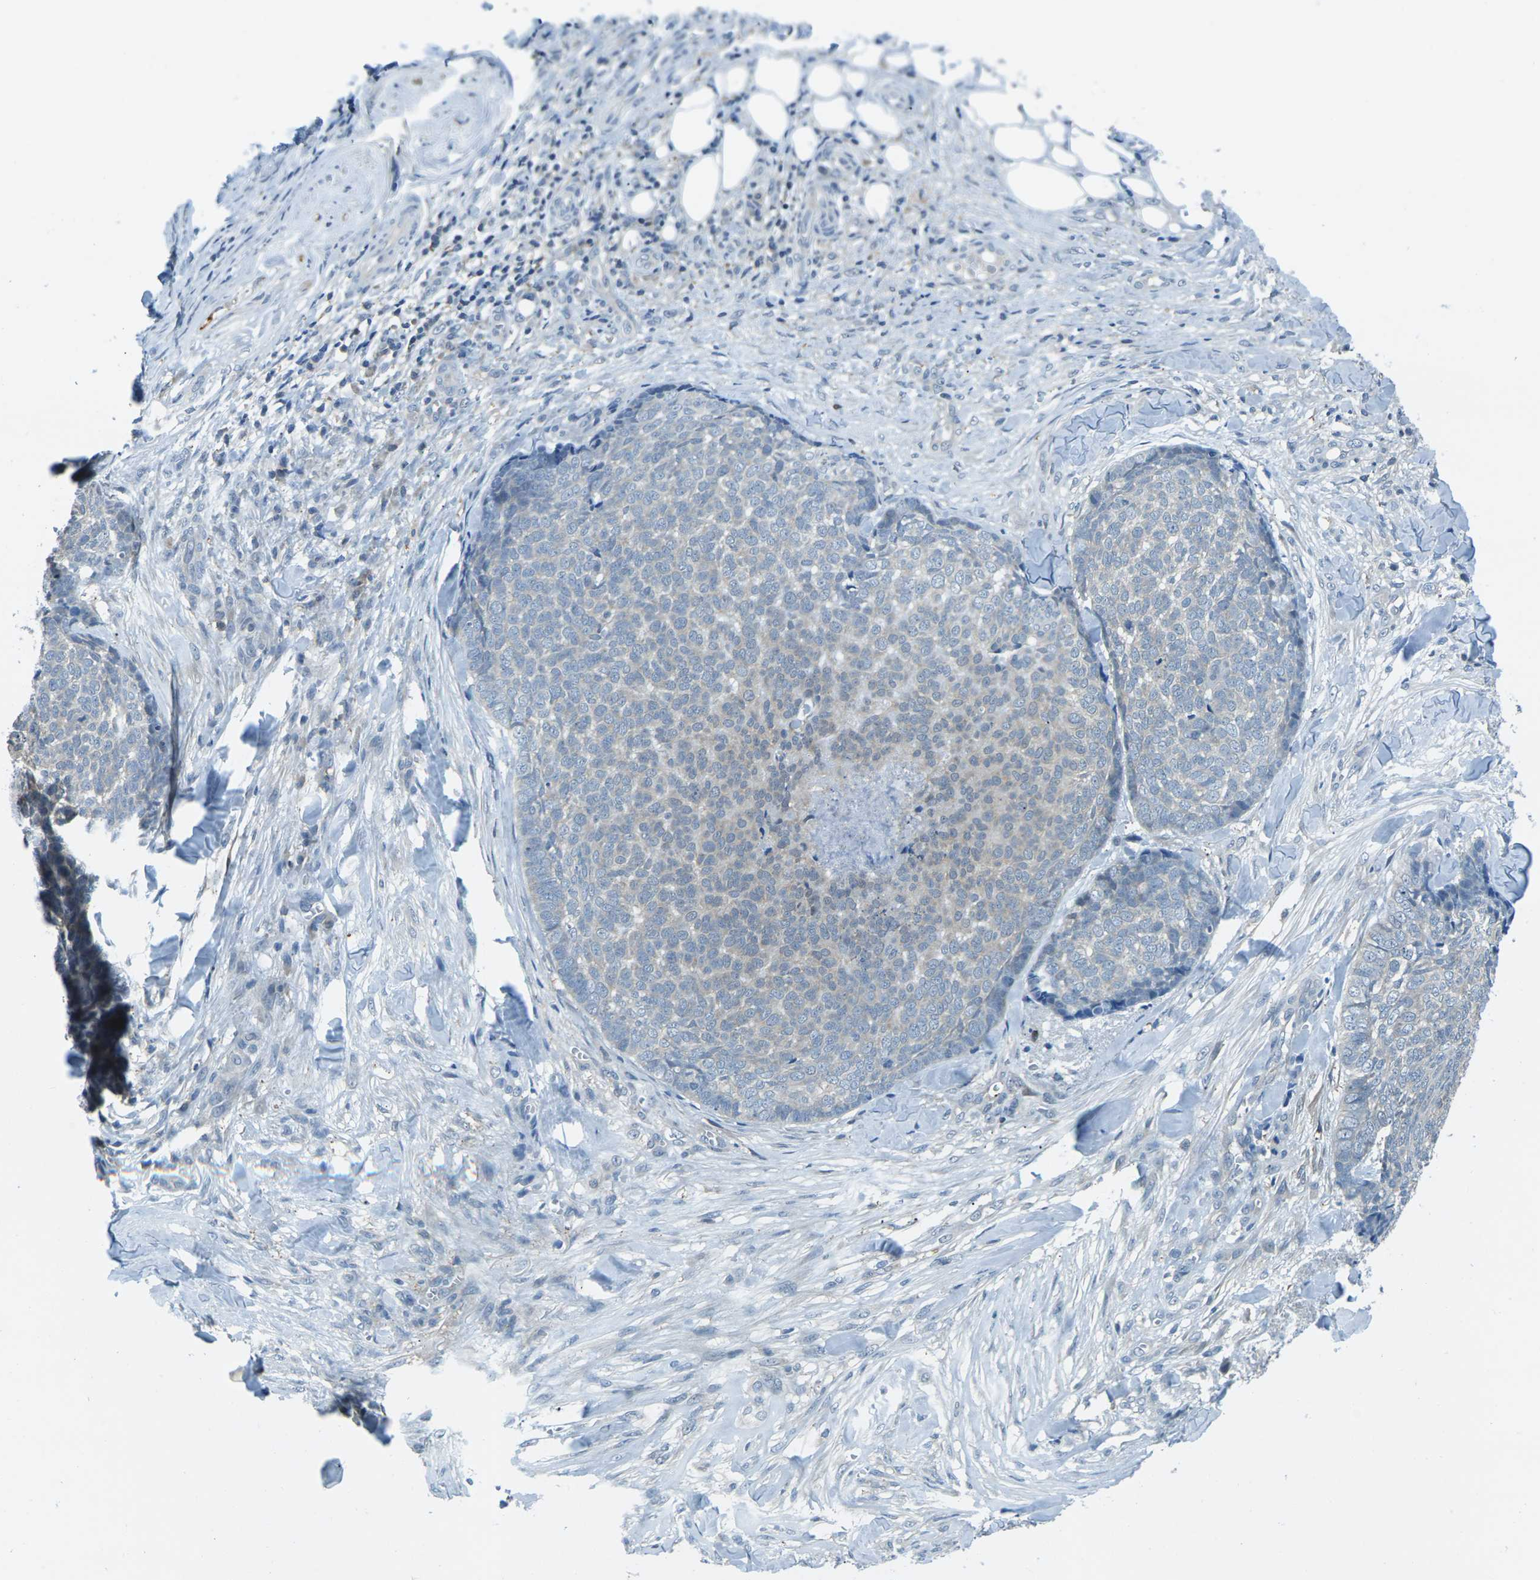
{"staining": {"intensity": "weak", "quantity": "<25%", "location": "cytoplasmic/membranous"}, "tissue": "skin cancer", "cell_type": "Tumor cells", "image_type": "cancer", "snomed": [{"axis": "morphology", "description": "Basal cell carcinoma"}, {"axis": "topography", "description": "Skin"}], "caption": "IHC of human skin cancer shows no staining in tumor cells.", "gene": "NANOS2", "patient": {"sex": "male", "age": 84}}